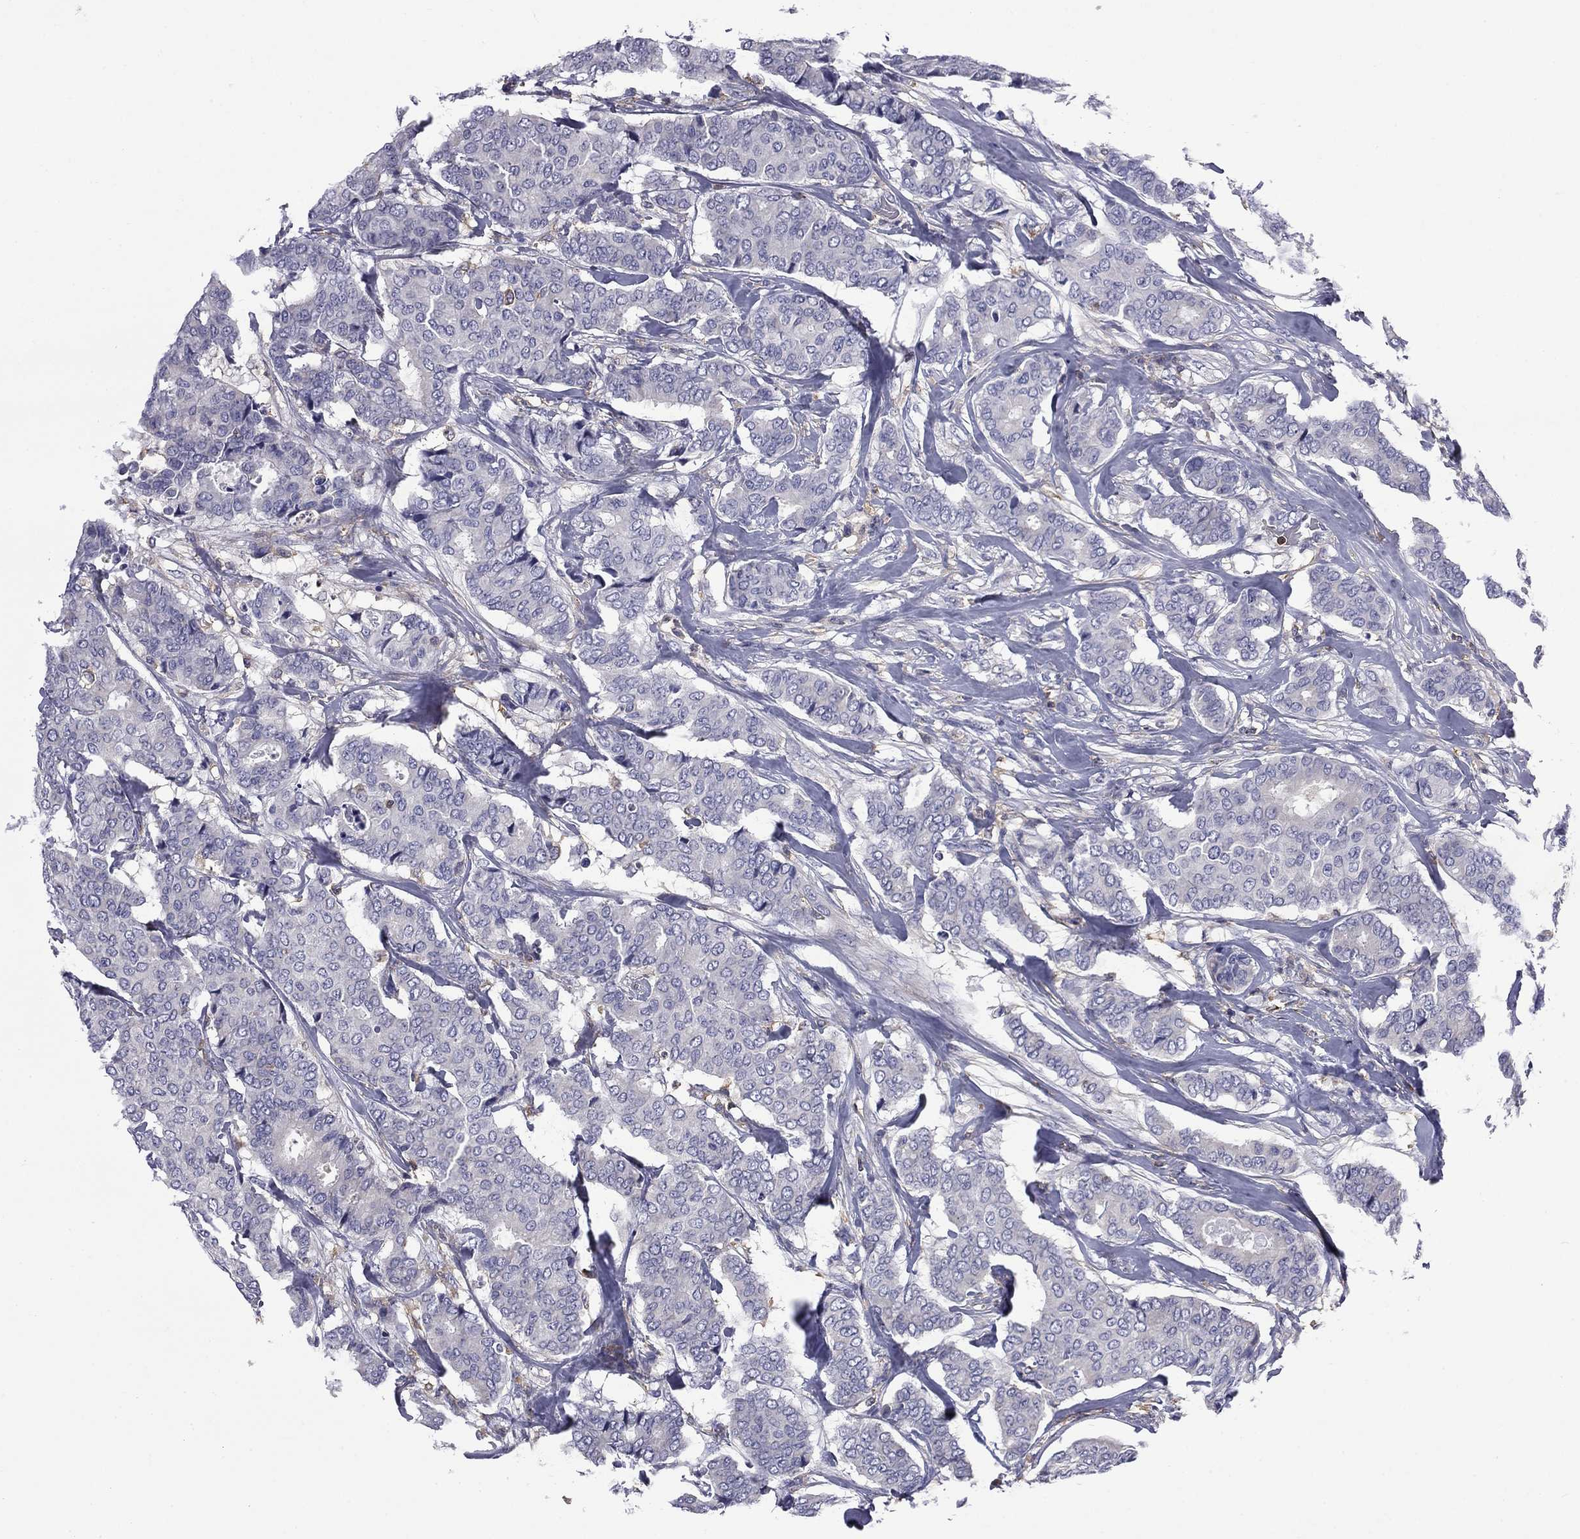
{"staining": {"intensity": "negative", "quantity": "none", "location": "none"}, "tissue": "breast cancer", "cell_type": "Tumor cells", "image_type": "cancer", "snomed": [{"axis": "morphology", "description": "Duct carcinoma"}, {"axis": "topography", "description": "Breast"}], "caption": "High power microscopy histopathology image of an immunohistochemistry micrograph of infiltrating ductal carcinoma (breast), revealing no significant positivity in tumor cells.", "gene": "ARHGAP45", "patient": {"sex": "female", "age": 75}}